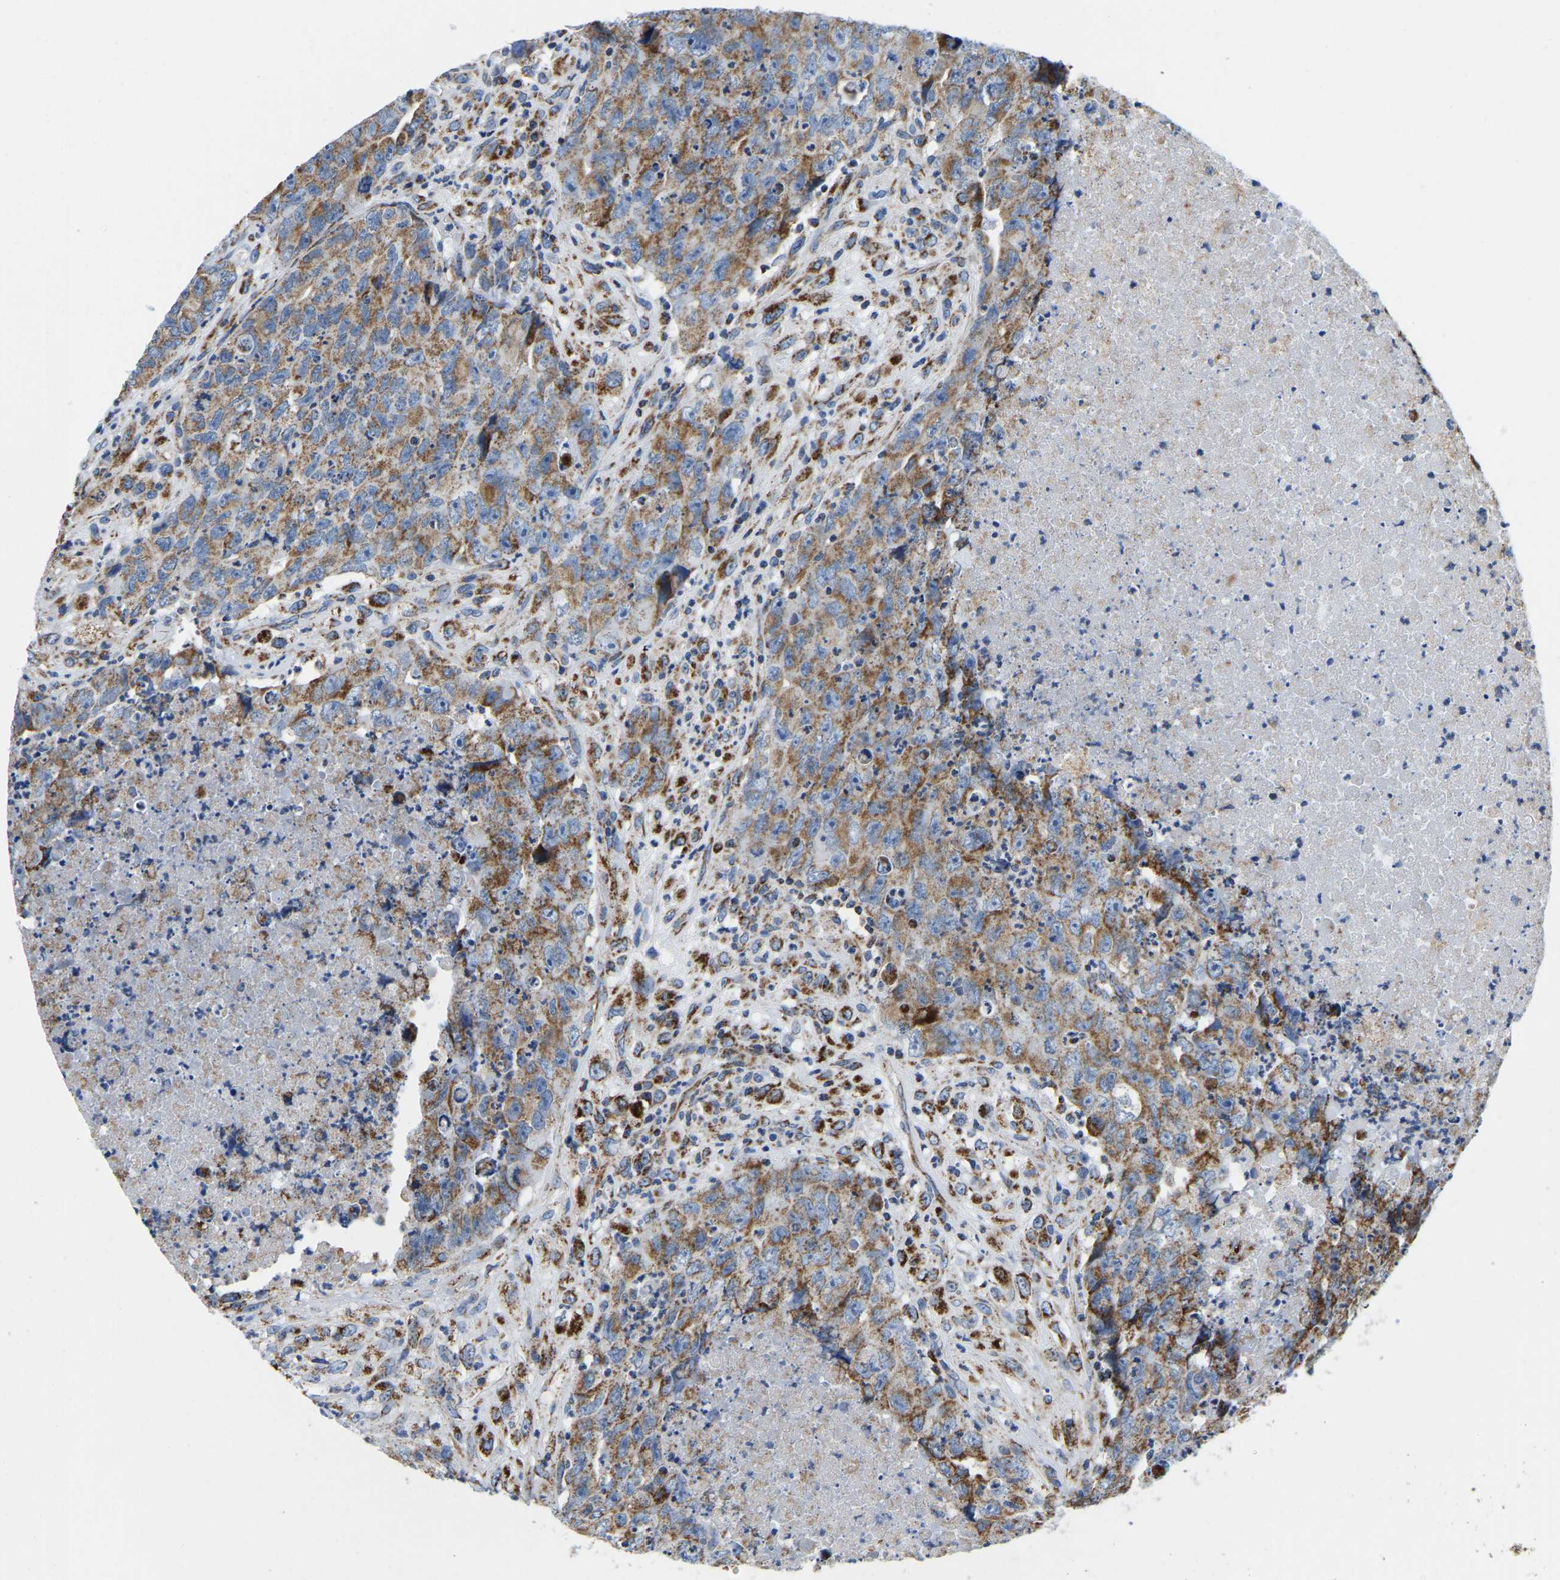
{"staining": {"intensity": "moderate", "quantity": ">75%", "location": "cytoplasmic/membranous"}, "tissue": "testis cancer", "cell_type": "Tumor cells", "image_type": "cancer", "snomed": [{"axis": "morphology", "description": "Carcinoma, Embryonal, NOS"}, {"axis": "topography", "description": "Testis"}], "caption": "Protein staining of testis cancer tissue displays moderate cytoplasmic/membranous expression in about >75% of tumor cells.", "gene": "SFXN1", "patient": {"sex": "male", "age": 32}}